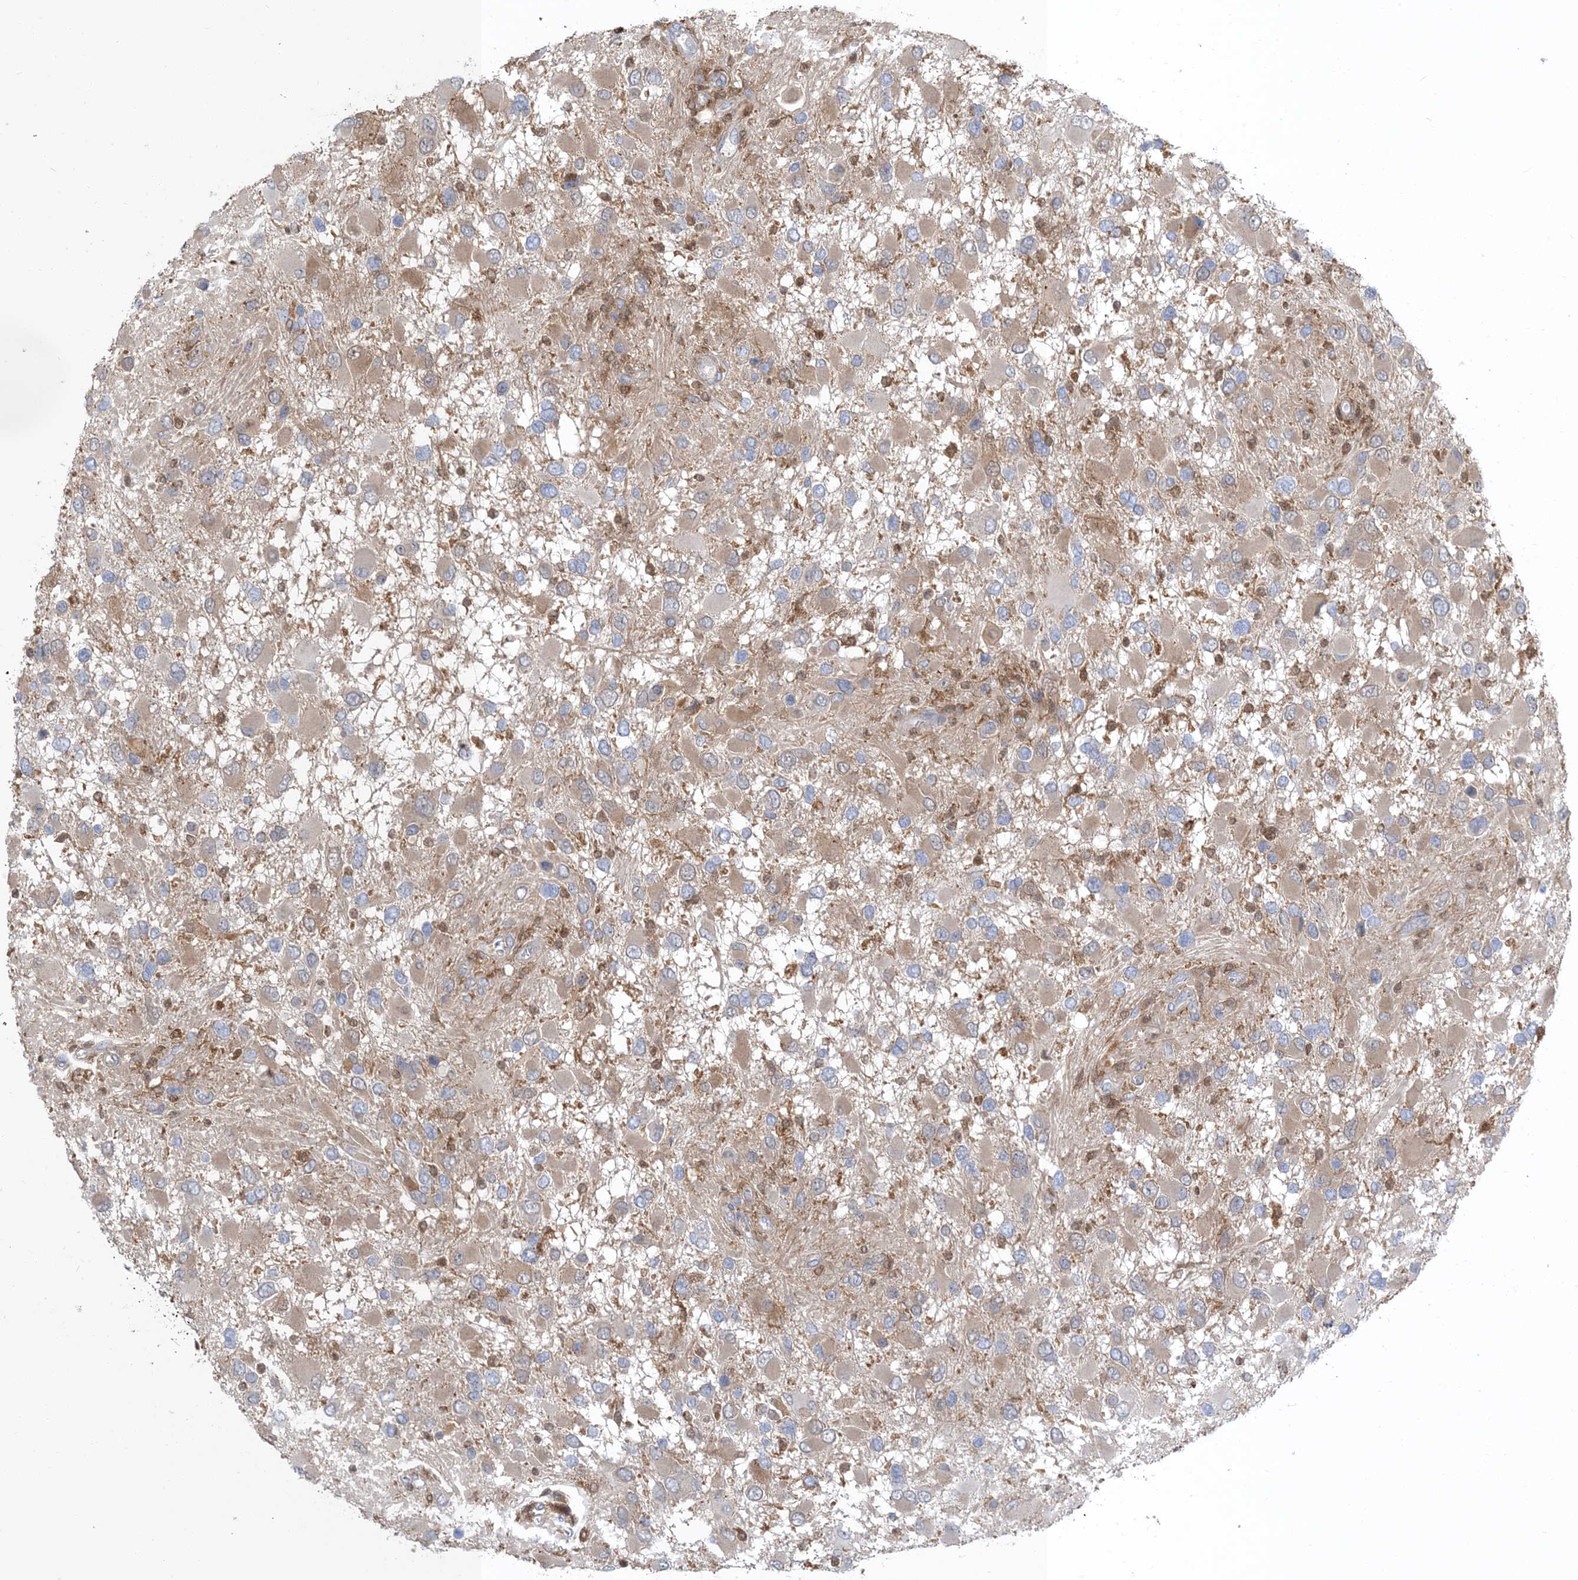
{"staining": {"intensity": "weak", "quantity": "25%-75%", "location": "cytoplasmic/membranous"}, "tissue": "glioma", "cell_type": "Tumor cells", "image_type": "cancer", "snomed": [{"axis": "morphology", "description": "Glioma, malignant, High grade"}, {"axis": "topography", "description": "Brain"}], "caption": "Immunohistochemistry photomicrograph of neoplastic tissue: human glioma stained using immunohistochemistry demonstrates low levels of weak protein expression localized specifically in the cytoplasmic/membranous of tumor cells, appearing as a cytoplasmic/membranous brown color.", "gene": "NAGK", "patient": {"sex": "male", "age": 53}}